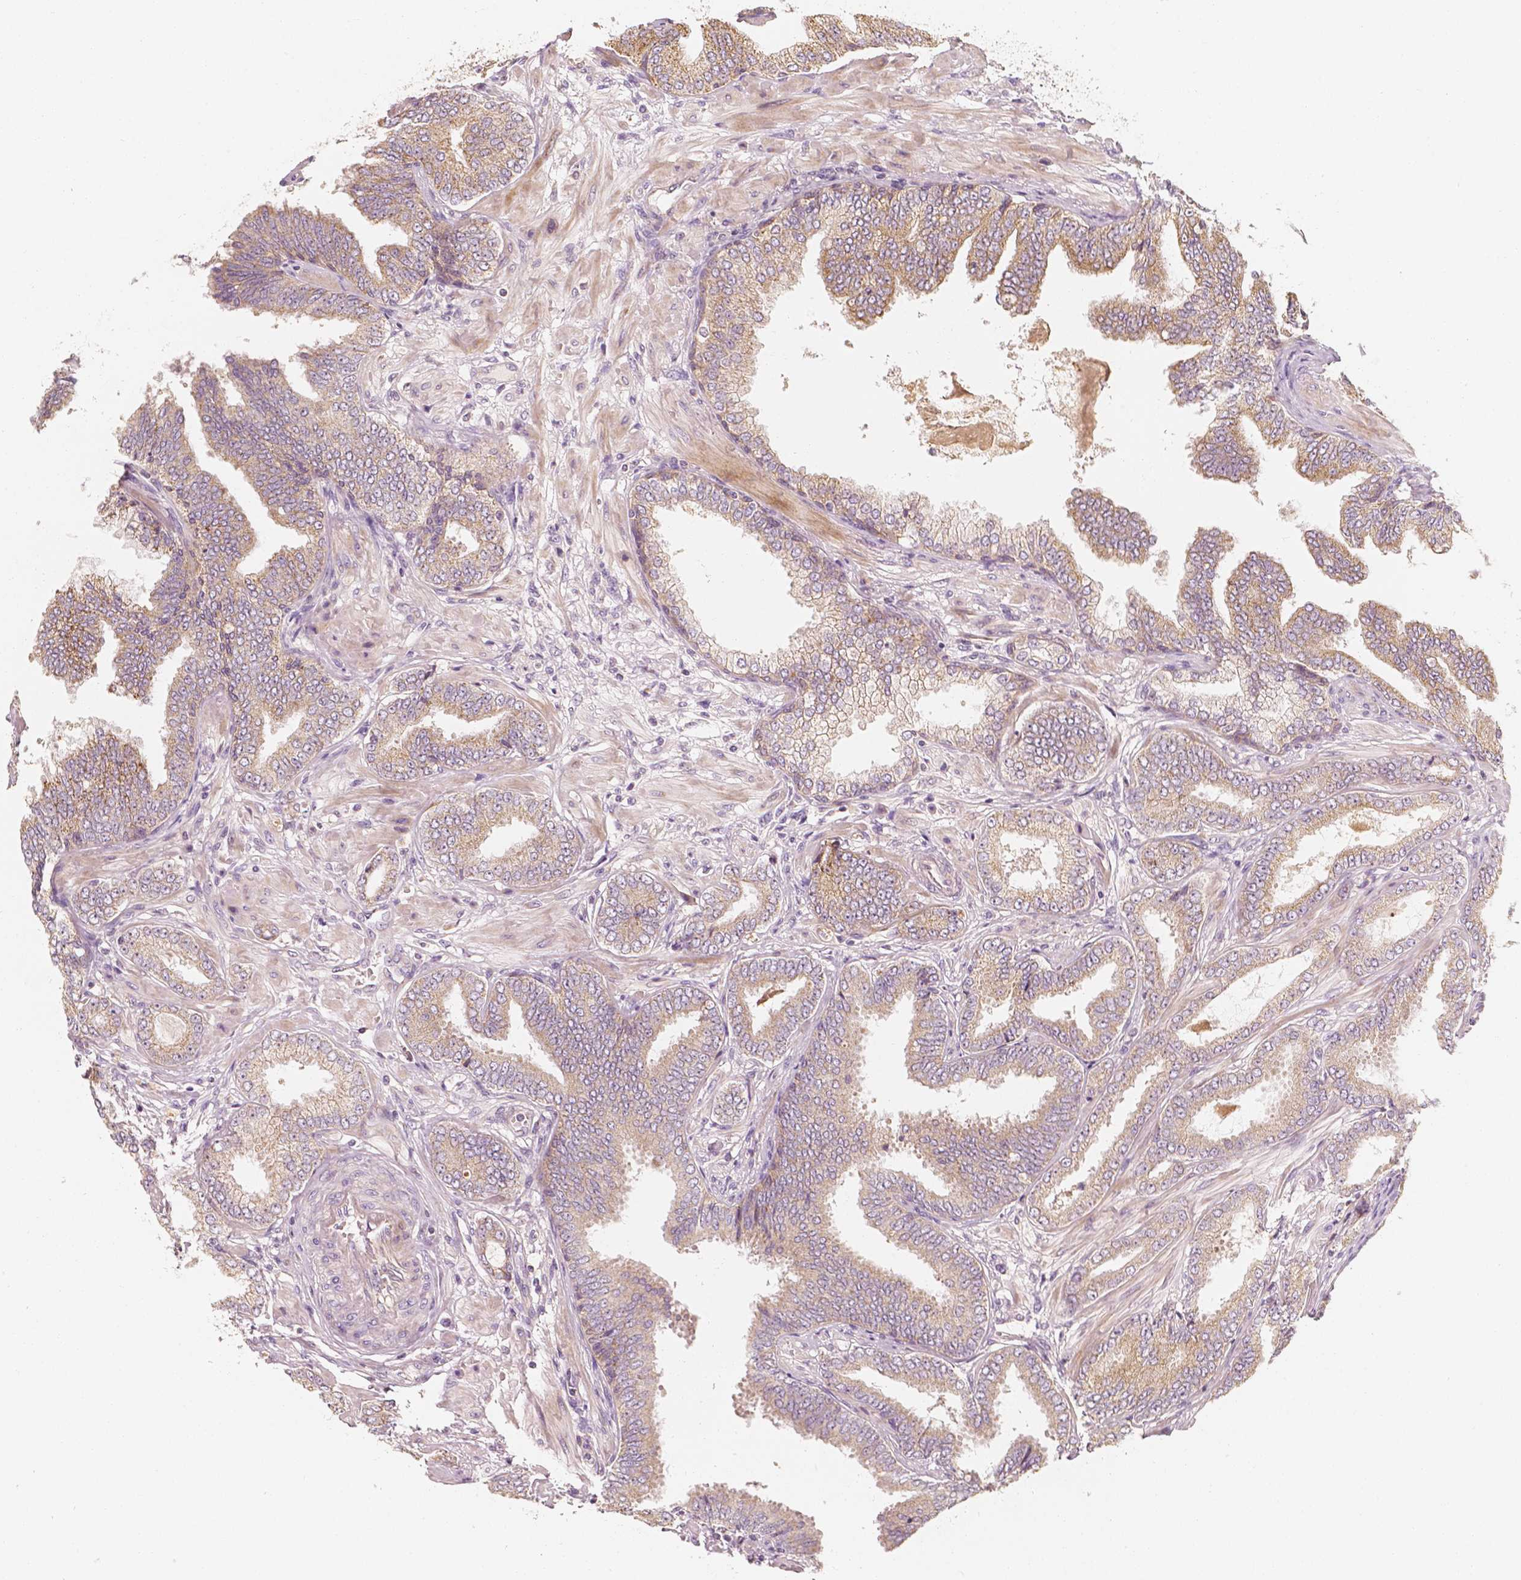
{"staining": {"intensity": "moderate", "quantity": ">75%", "location": "cytoplasmic/membranous"}, "tissue": "prostate cancer", "cell_type": "Tumor cells", "image_type": "cancer", "snomed": [{"axis": "morphology", "description": "Adenocarcinoma, Low grade"}, {"axis": "topography", "description": "Prostate"}], "caption": "The histopathology image reveals immunohistochemical staining of prostate low-grade adenocarcinoma. There is moderate cytoplasmic/membranous expression is present in approximately >75% of tumor cells. (DAB (3,3'-diaminobenzidine) IHC, brown staining for protein, blue staining for nuclei).", "gene": "SHPK", "patient": {"sex": "male", "age": 55}}